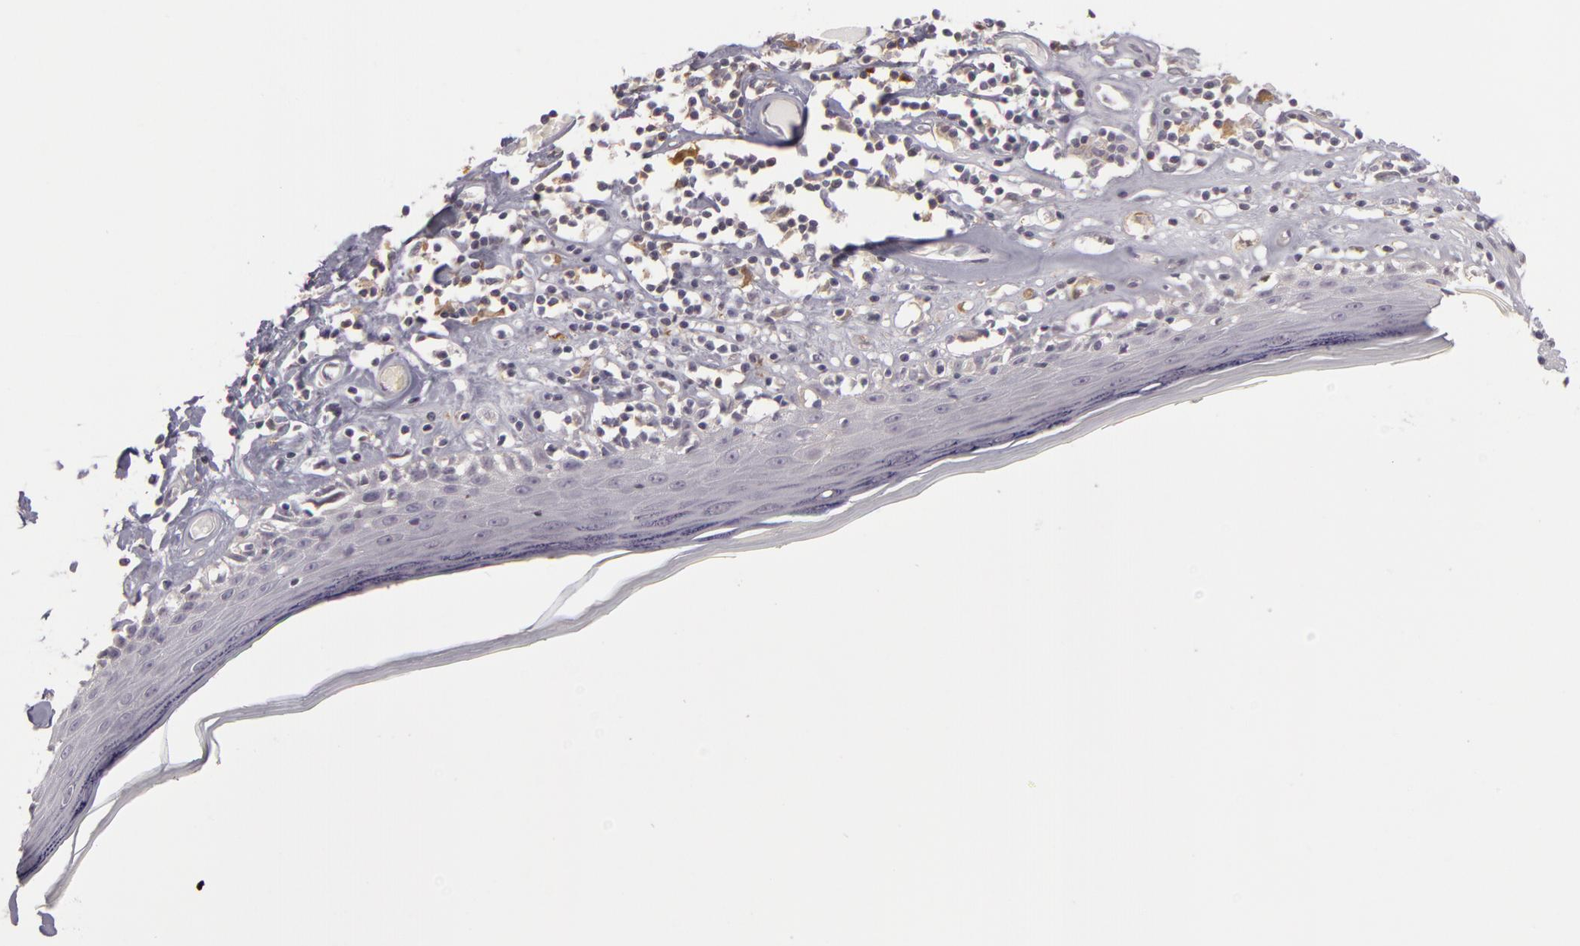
{"staining": {"intensity": "negative", "quantity": "none", "location": "none"}, "tissue": "skin", "cell_type": "Epidermal cells", "image_type": "normal", "snomed": [{"axis": "morphology", "description": "Normal tissue, NOS"}, {"axis": "topography", "description": "Vascular tissue"}, {"axis": "topography", "description": "Vulva"}, {"axis": "topography", "description": "Peripheral nerve tissue"}], "caption": "Benign skin was stained to show a protein in brown. There is no significant expression in epidermal cells.", "gene": "GNPDA1", "patient": {"sex": "female", "age": 86}}